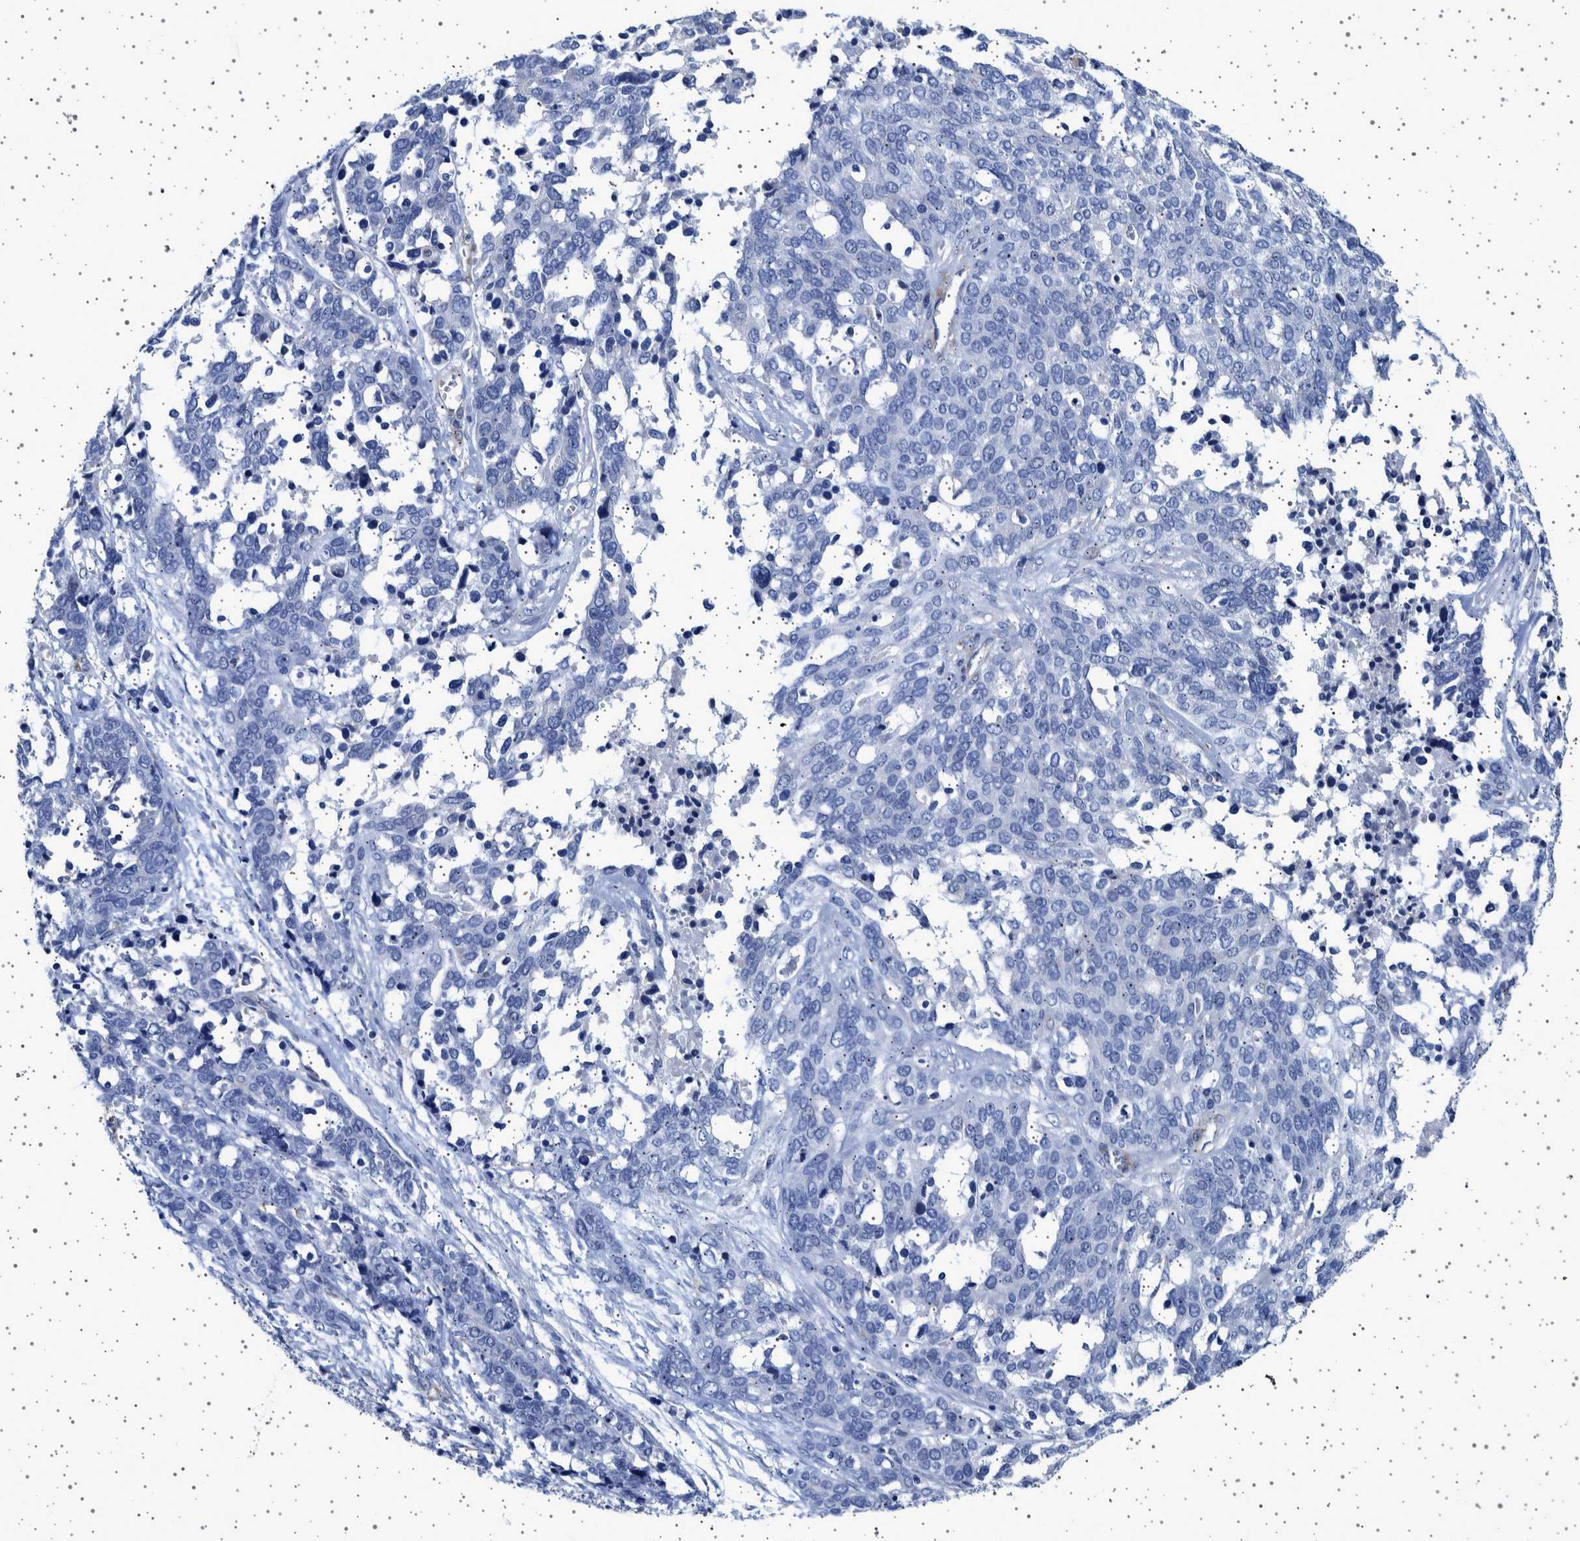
{"staining": {"intensity": "negative", "quantity": "none", "location": "none"}, "tissue": "ovarian cancer", "cell_type": "Tumor cells", "image_type": "cancer", "snomed": [{"axis": "morphology", "description": "Cystadenocarcinoma, serous, NOS"}, {"axis": "topography", "description": "Ovary"}], "caption": "Immunohistochemical staining of ovarian serous cystadenocarcinoma reveals no significant positivity in tumor cells.", "gene": "SEPTIN4", "patient": {"sex": "female", "age": 44}}